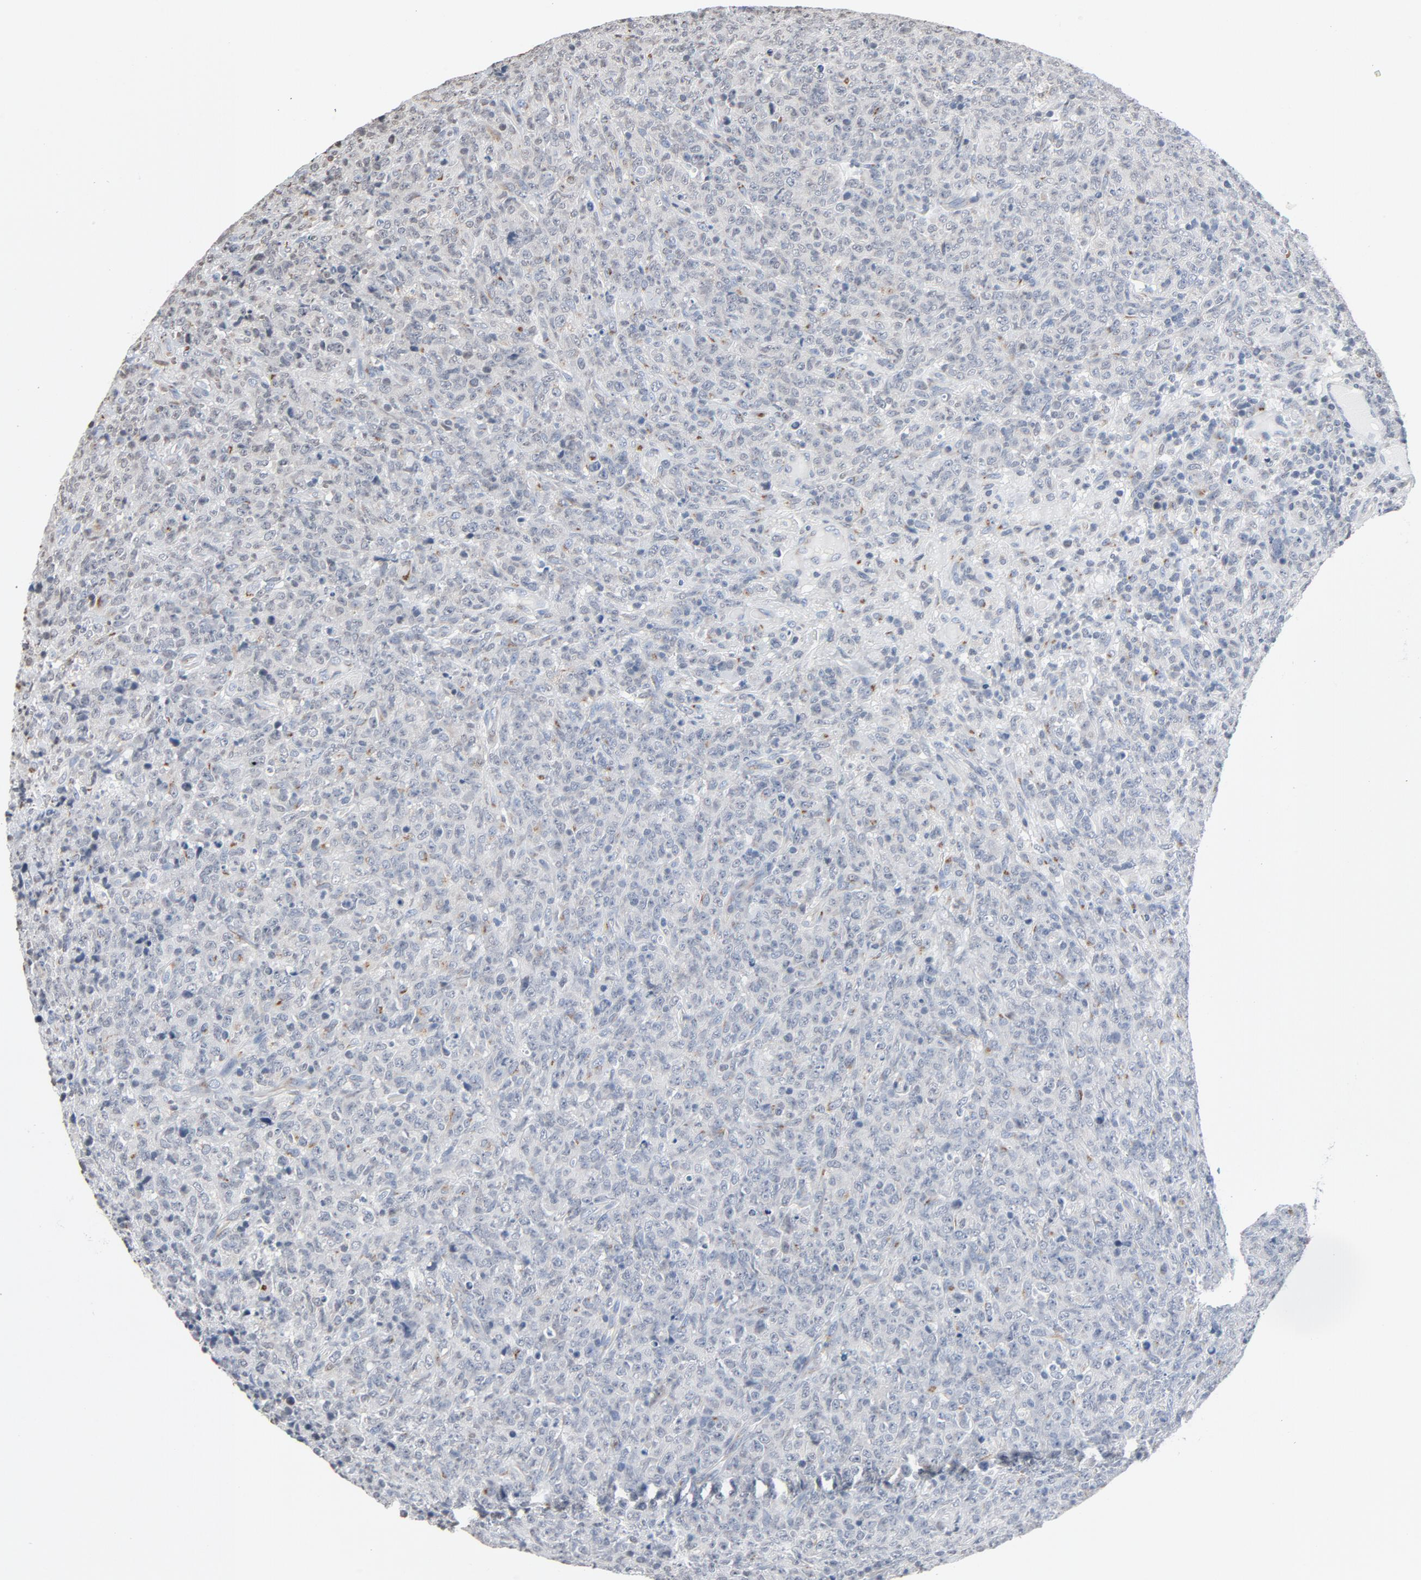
{"staining": {"intensity": "moderate", "quantity": "<25%", "location": "cytoplasmic/membranous"}, "tissue": "lymphoma", "cell_type": "Tumor cells", "image_type": "cancer", "snomed": [{"axis": "morphology", "description": "Malignant lymphoma, non-Hodgkin's type, High grade"}, {"axis": "topography", "description": "Tonsil"}], "caption": "Brown immunohistochemical staining in human lymphoma reveals moderate cytoplasmic/membranous staining in approximately <25% of tumor cells.", "gene": "YIPF6", "patient": {"sex": "female", "age": 36}}